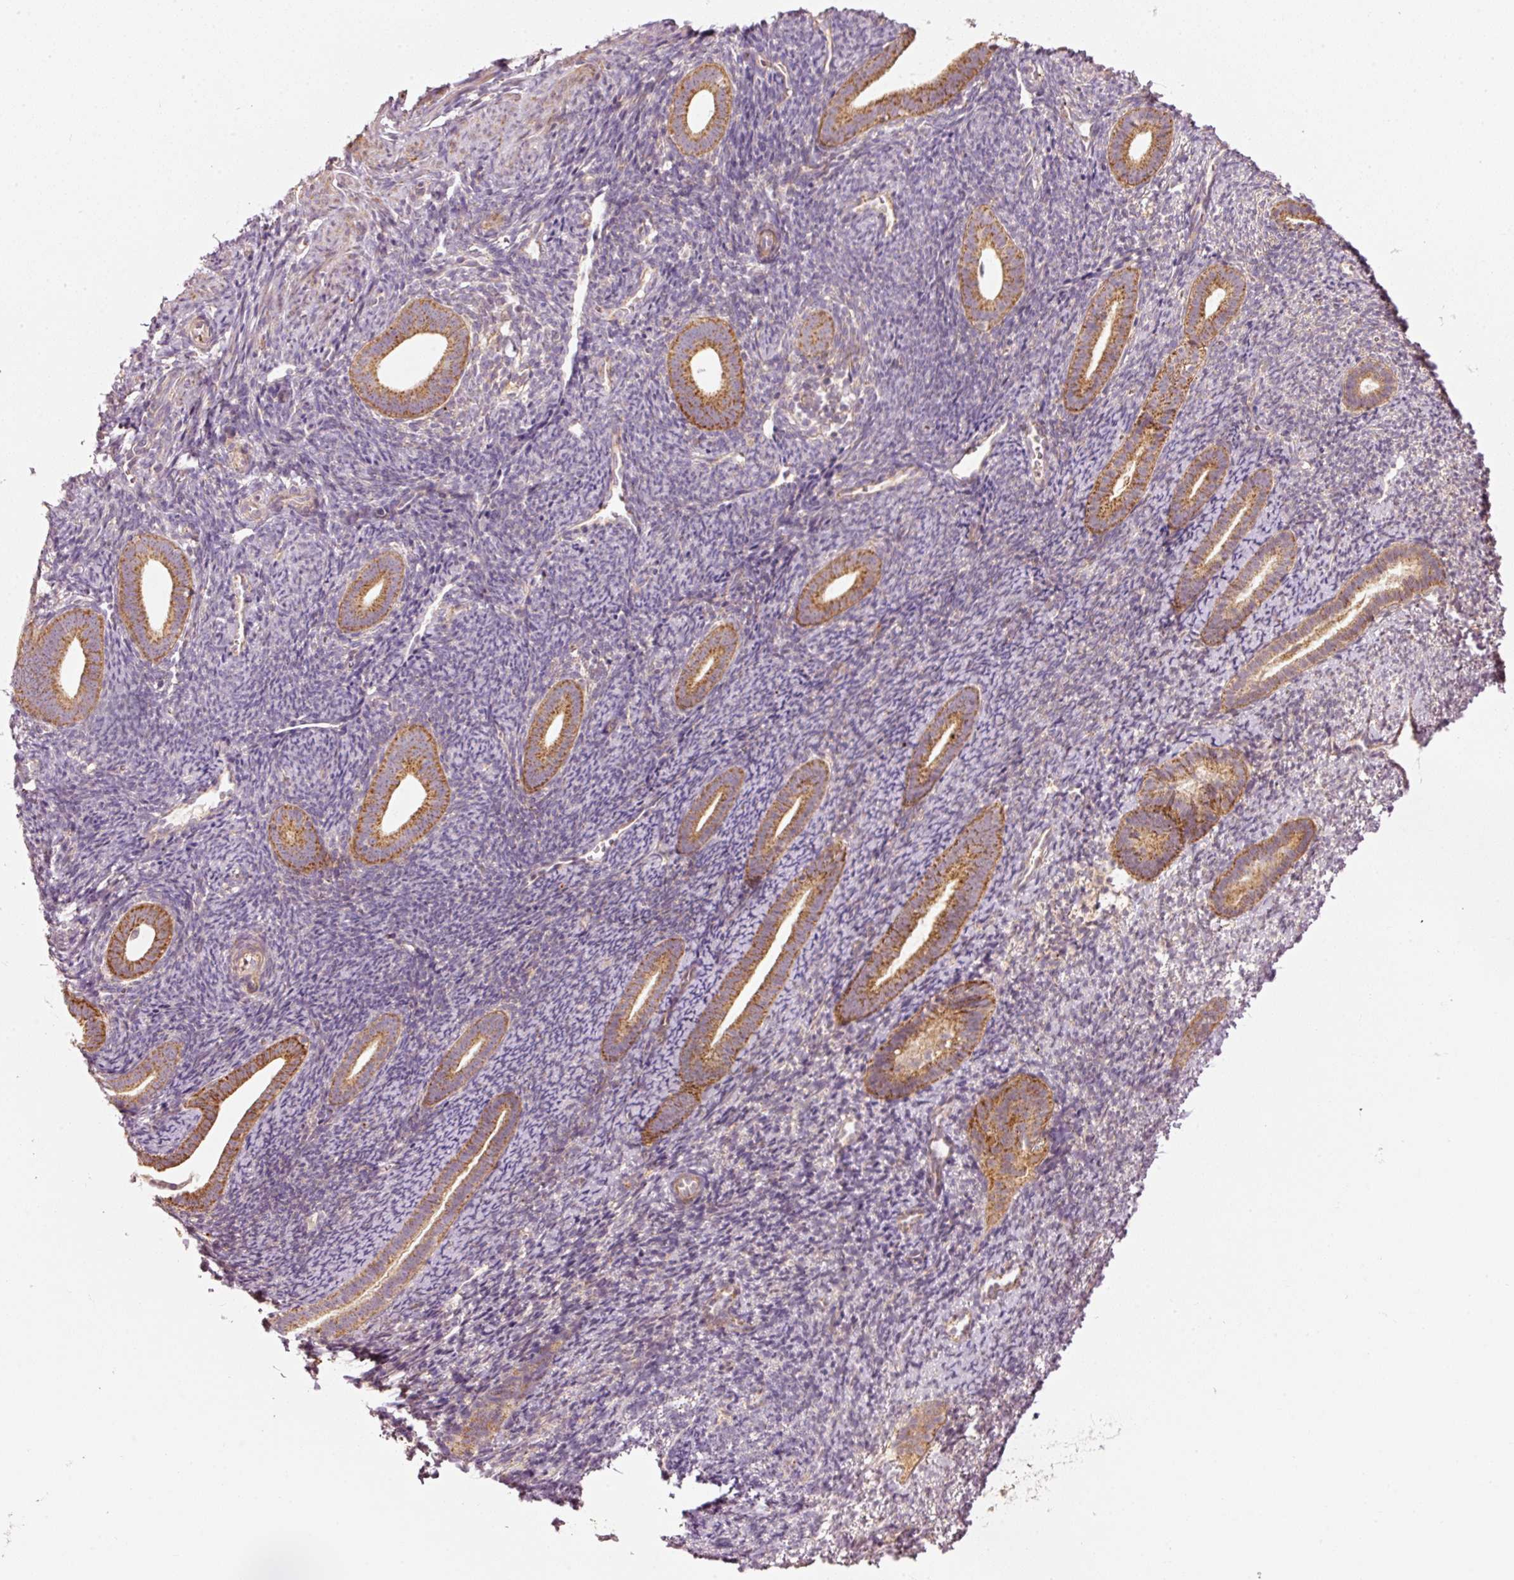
{"staining": {"intensity": "negative", "quantity": "none", "location": "none"}, "tissue": "endometrium", "cell_type": "Cells in endometrial stroma", "image_type": "normal", "snomed": [{"axis": "morphology", "description": "Normal tissue, NOS"}, {"axis": "topography", "description": "Endometrium"}], "caption": "Cells in endometrial stroma are negative for brown protein staining in benign endometrium.", "gene": "ARHGAP22", "patient": {"sex": "female", "age": 39}}